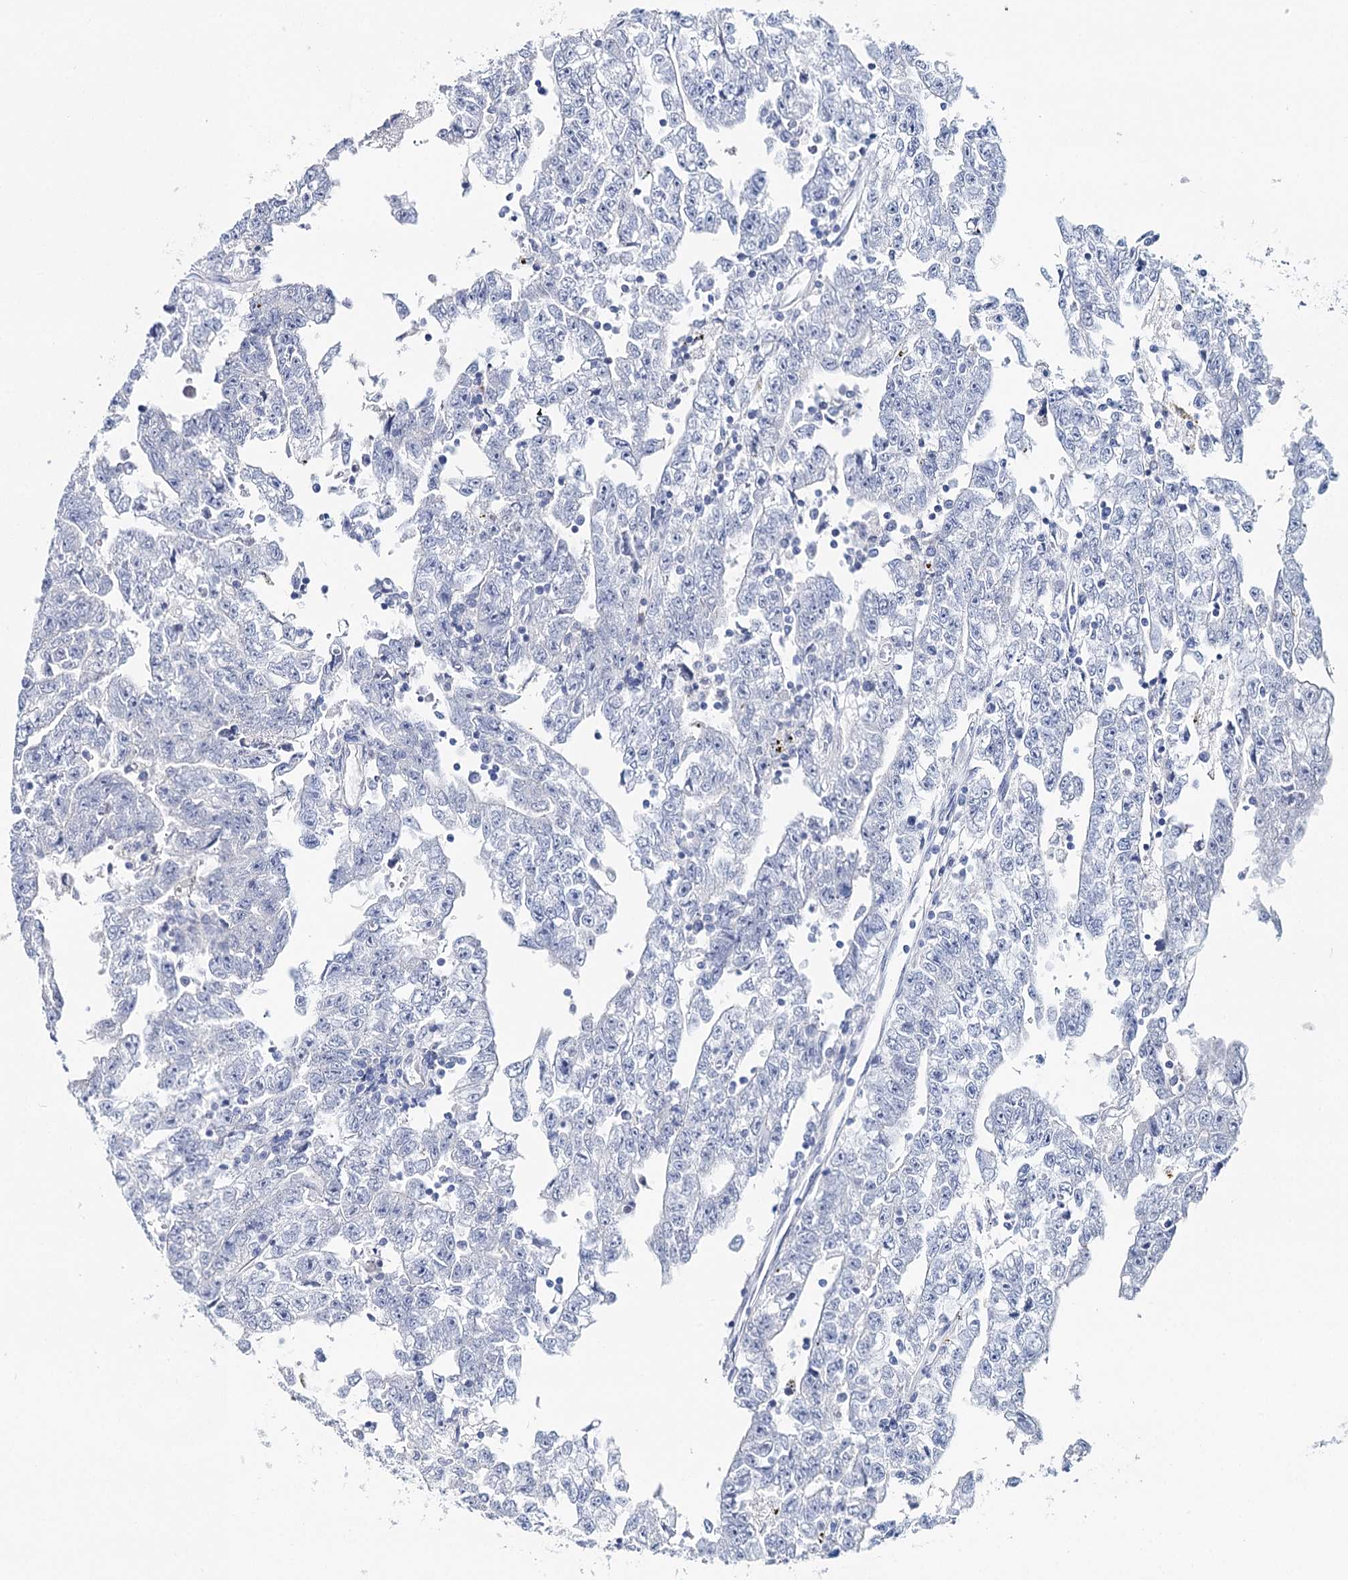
{"staining": {"intensity": "negative", "quantity": "none", "location": "none"}, "tissue": "testis cancer", "cell_type": "Tumor cells", "image_type": "cancer", "snomed": [{"axis": "morphology", "description": "Carcinoma, Embryonal, NOS"}, {"axis": "topography", "description": "Testis"}], "caption": "Tumor cells are negative for brown protein staining in embryonal carcinoma (testis). Brightfield microscopy of IHC stained with DAB (brown) and hematoxylin (blue), captured at high magnification.", "gene": "CEACAM8", "patient": {"sex": "male", "age": 25}}